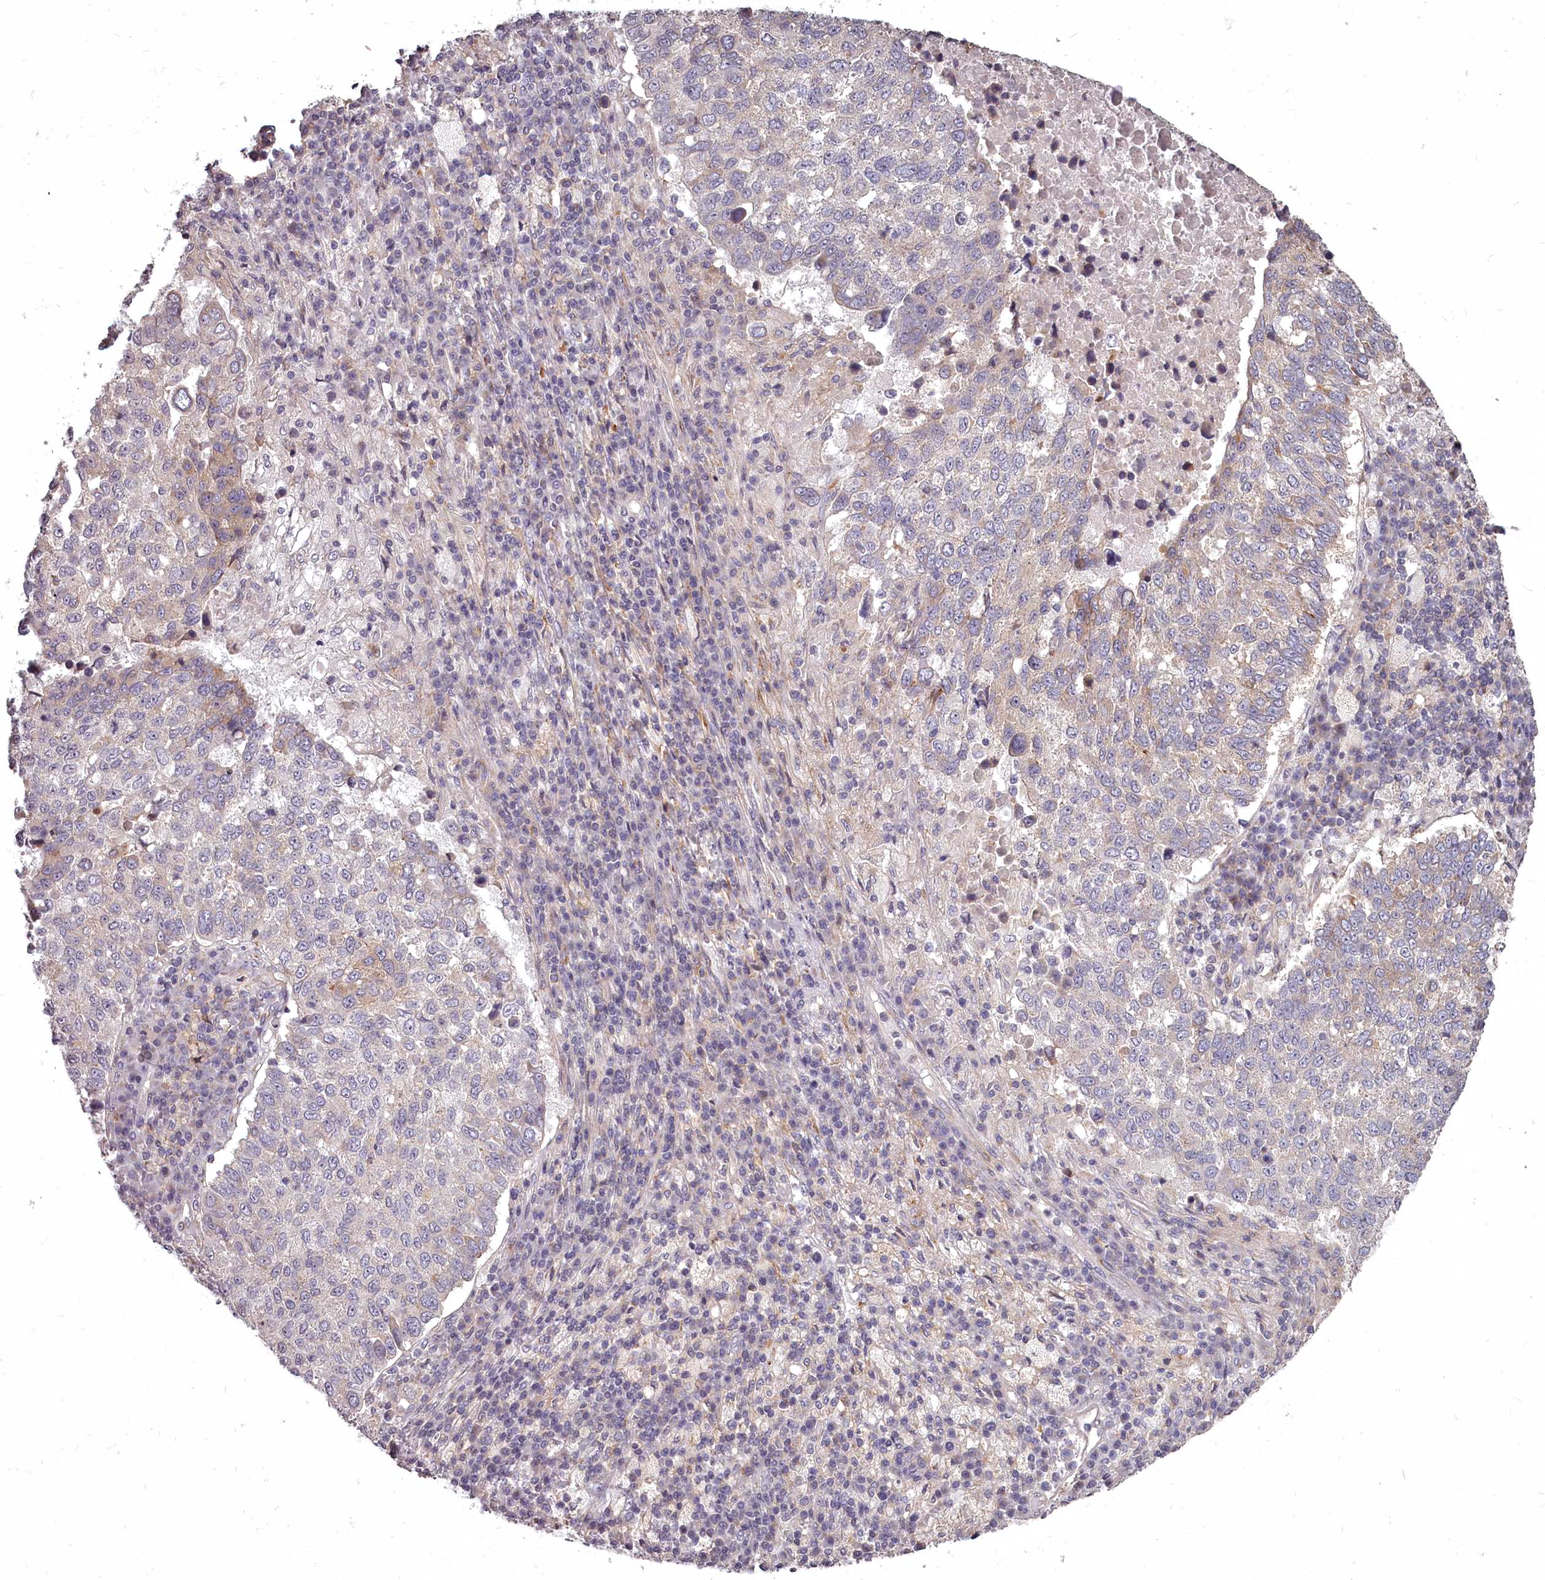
{"staining": {"intensity": "moderate", "quantity": "<25%", "location": "cytoplasmic/membranous"}, "tissue": "lung cancer", "cell_type": "Tumor cells", "image_type": "cancer", "snomed": [{"axis": "morphology", "description": "Squamous cell carcinoma, NOS"}, {"axis": "topography", "description": "Lung"}], "caption": "Lung squamous cell carcinoma stained for a protein demonstrates moderate cytoplasmic/membranous positivity in tumor cells.", "gene": "STX6", "patient": {"sex": "male", "age": 73}}